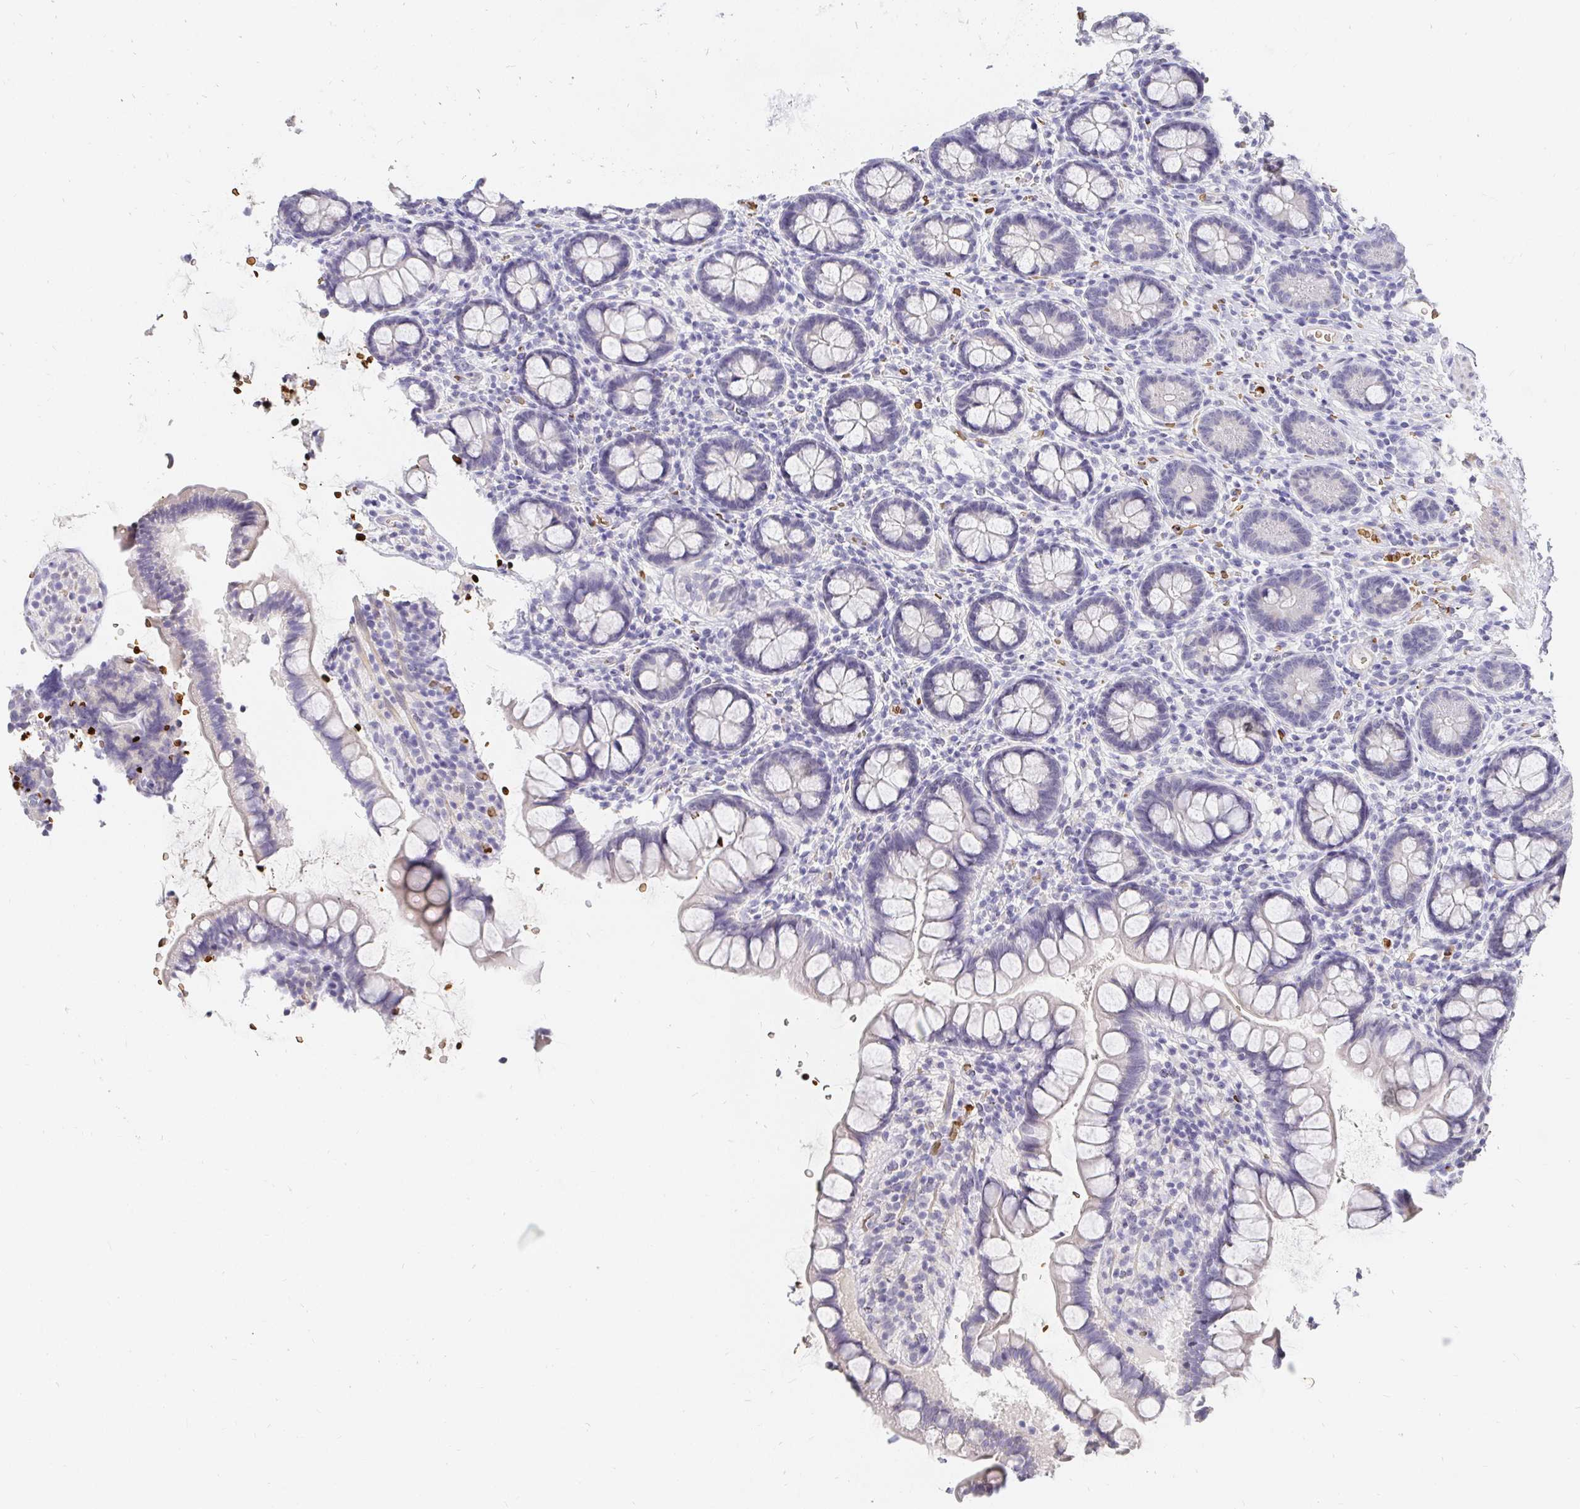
{"staining": {"intensity": "negative", "quantity": "none", "location": "none"}, "tissue": "small intestine", "cell_type": "Glandular cells", "image_type": "normal", "snomed": [{"axis": "morphology", "description": "Normal tissue, NOS"}, {"axis": "topography", "description": "Small intestine"}], "caption": "Glandular cells show no significant staining in benign small intestine. The staining was performed using DAB to visualize the protein expression in brown, while the nuclei were stained in blue with hematoxylin (Magnification: 20x).", "gene": "FGF21", "patient": {"sex": "female", "age": 84}}